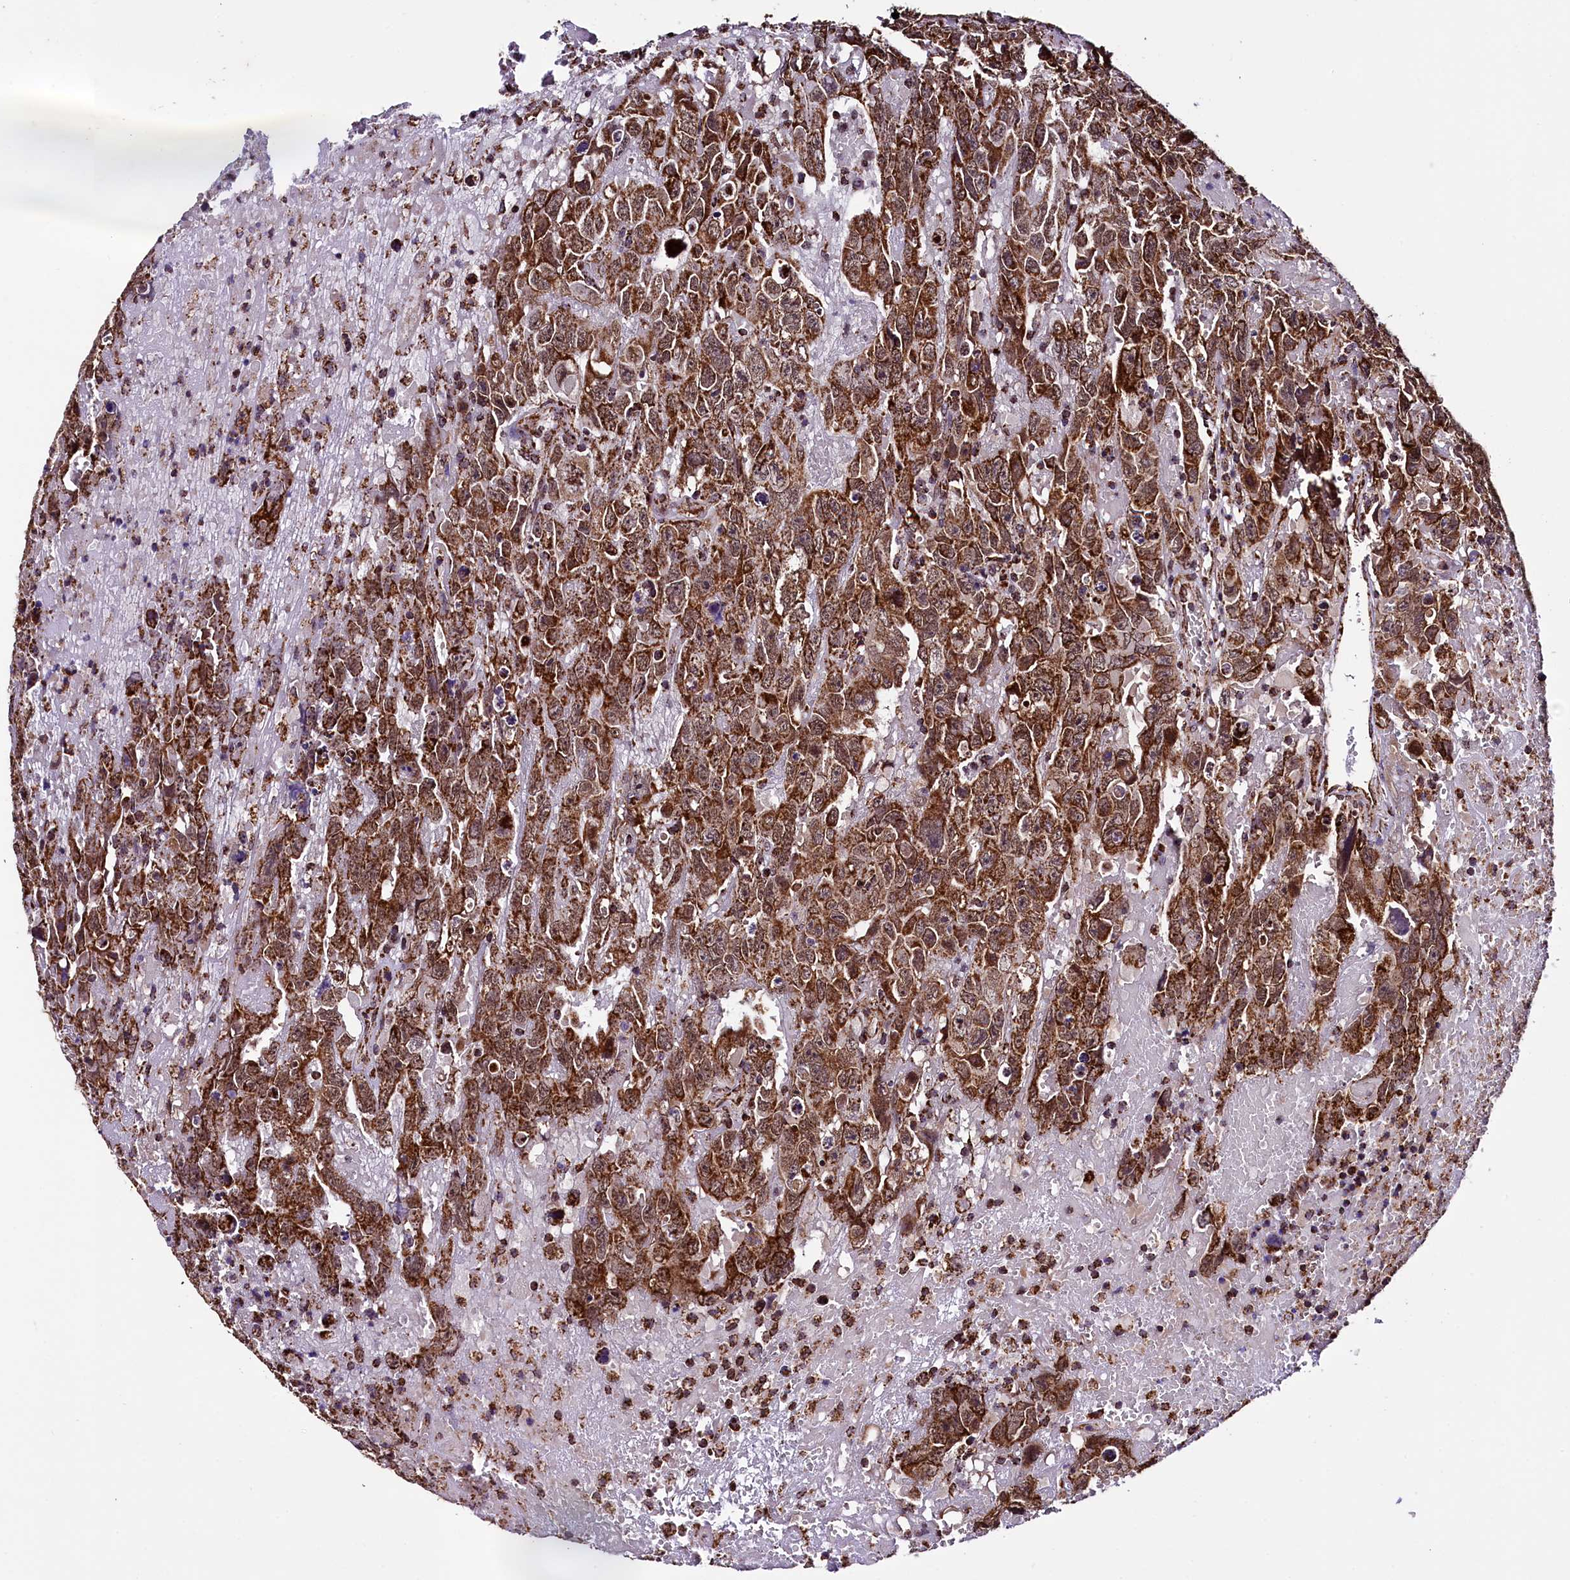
{"staining": {"intensity": "strong", "quantity": ">75%", "location": "cytoplasmic/membranous"}, "tissue": "testis cancer", "cell_type": "Tumor cells", "image_type": "cancer", "snomed": [{"axis": "morphology", "description": "Carcinoma, Embryonal, NOS"}, {"axis": "topography", "description": "Testis"}], "caption": "Embryonal carcinoma (testis) stained with a protein marker displays strong staining in tumor cells.", "gene": "KLC2", "patient": {"sex": "male", "age": 45}}